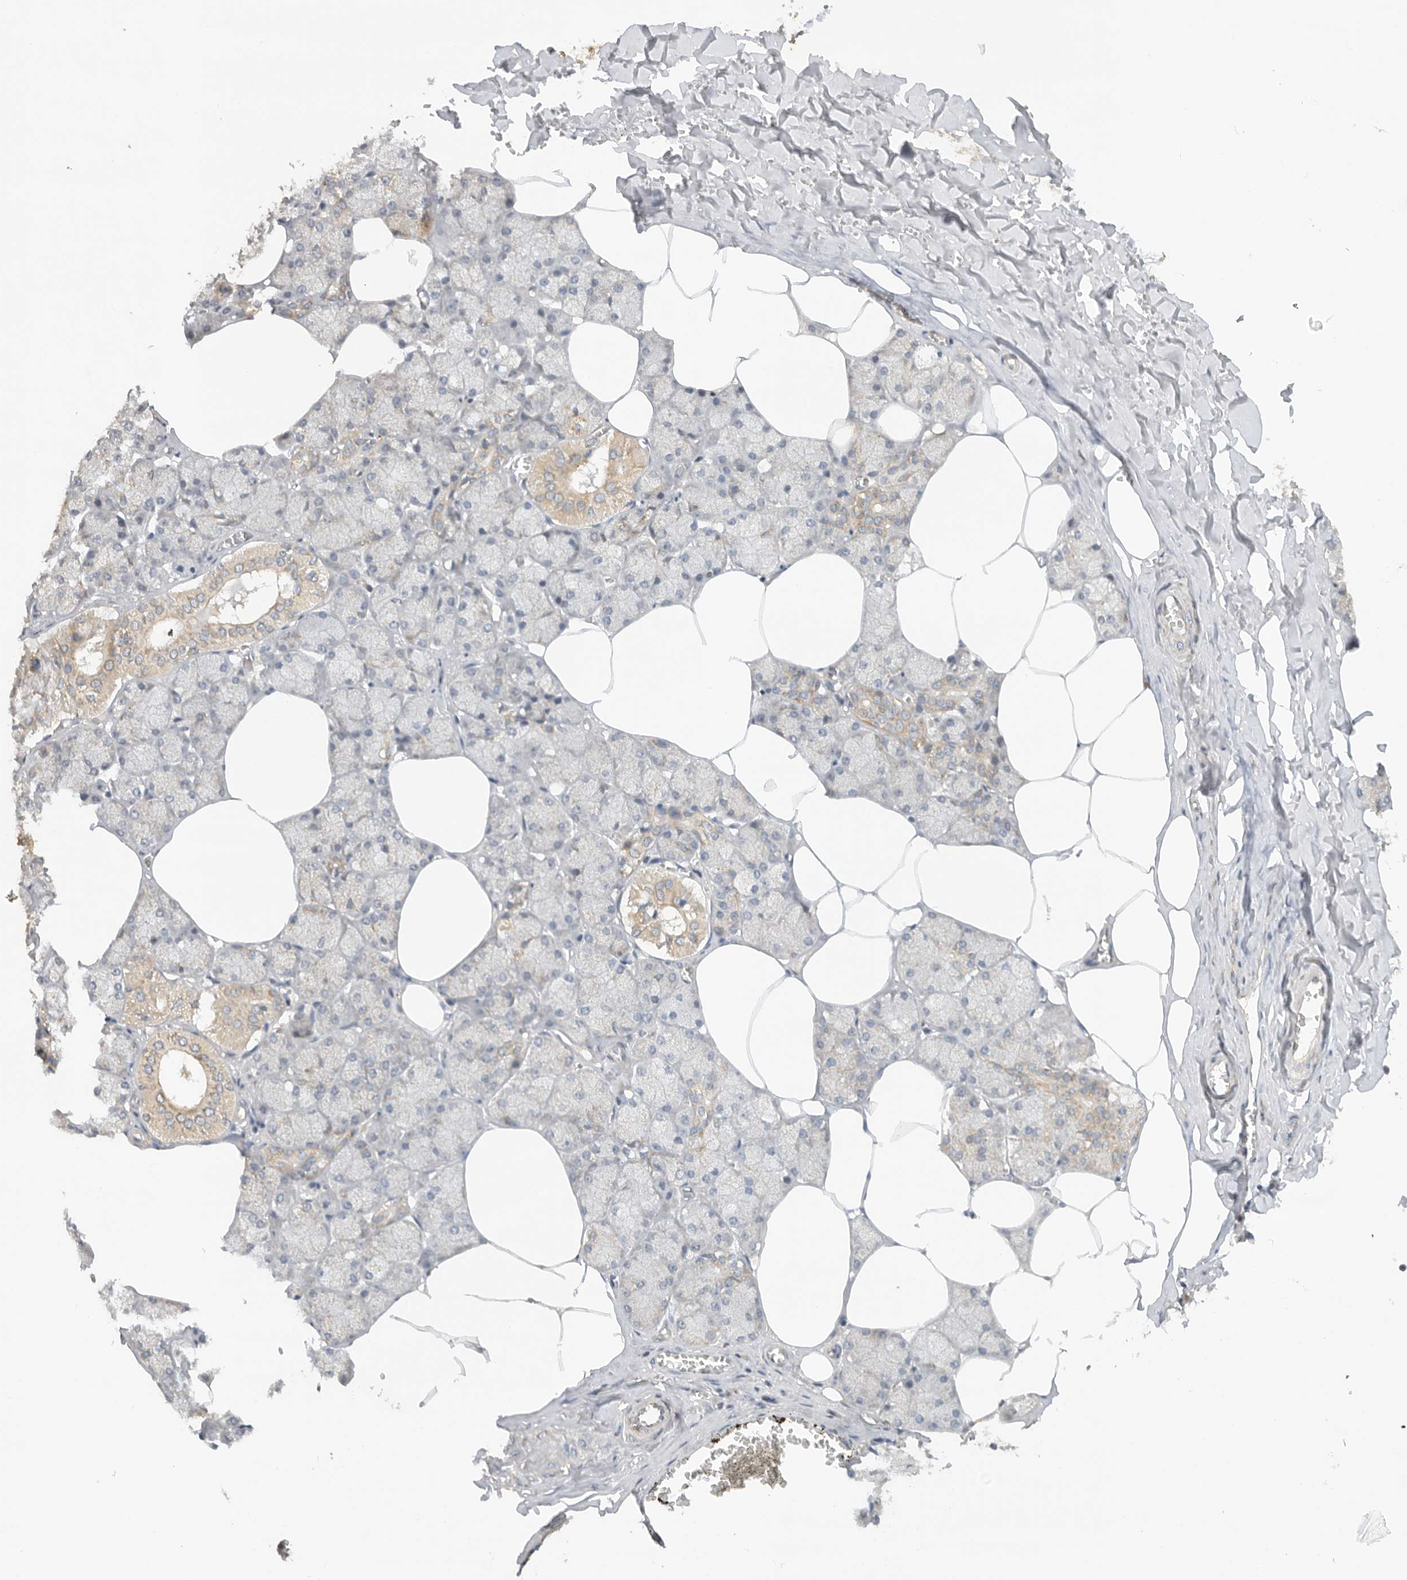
{"staining": {"intensity": "moderate", "quantity": "25%-75%", "location": "cytoplasmic/membranous"}, "tissue": "salivary gland", "cell_type": "Glandular cells", "image_type": "normal", "snomed": [{"axis": "morphology", "description": "Normal tissue, NOS"}, {"axis": "topography", "description": "Salivary gland"}], "caption": "DAB (3,3'-diaminobenzidine) immunohistochemical staining of unremarkable human salivary gland demonstrates moderate cytoplasmic/membranous protein expression in about 25%-75% of glandular cells.", "gene": "PUM1", "patient": {"sex": "male", "age": 62}}